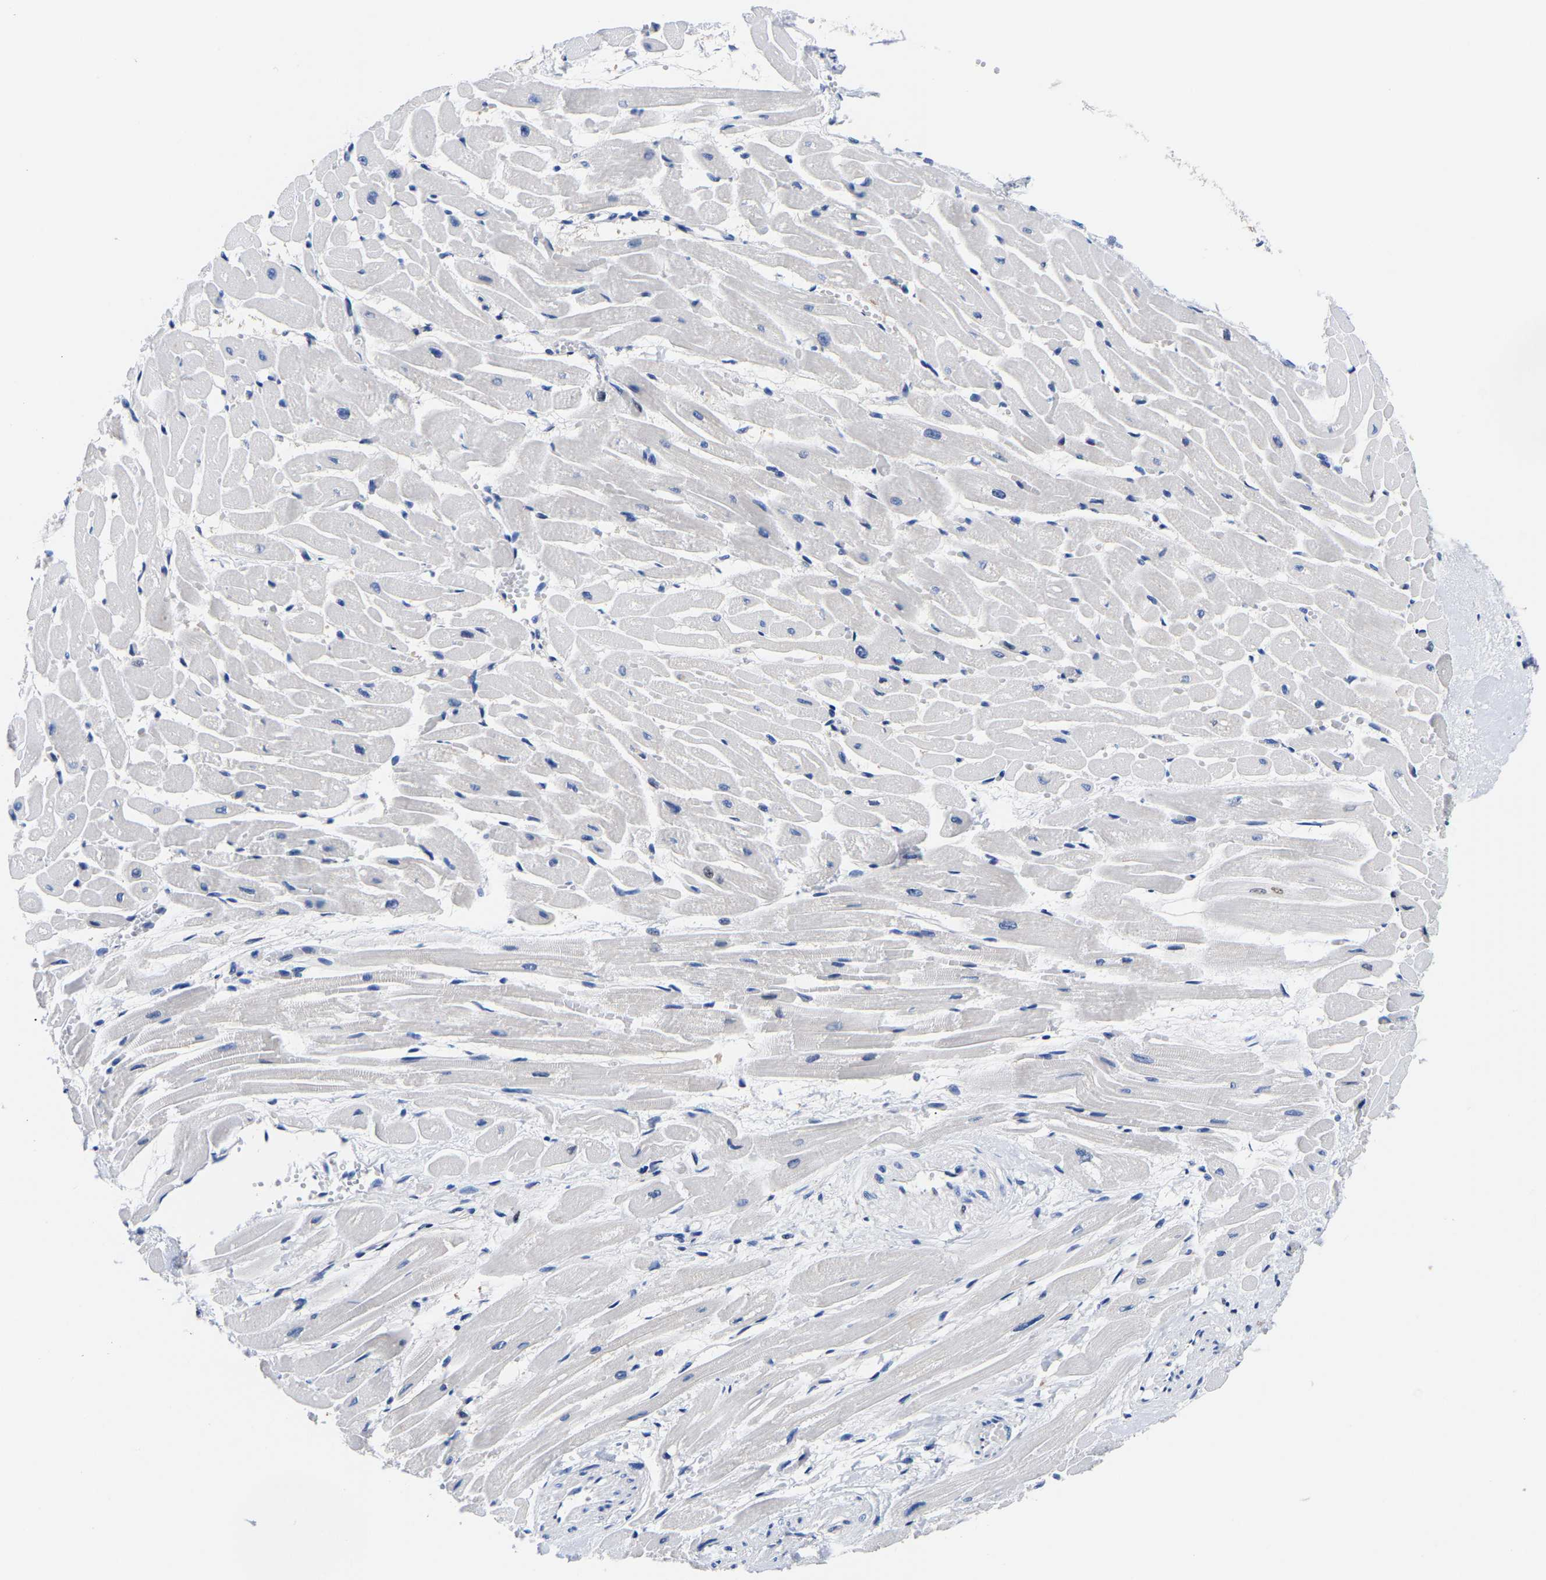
{"staining": {"intensity": "weak", "quantity": "<25%", "location": "nuclear"}, "tissue": "heart muscle", "cell_type": "Cardiomyocytes", "image_type": "normal", "snomed": [{"axis": "morphology", "description": "Normal tissue, NOS"}, {"axis": "topography", "description": "Heart"}], "caption": "High magnification brightfield microscopy of benign heart muscle stained with DAB (brown) and counterstained with hematoxylin (blue): cardiomyocytes show no significant staining.", "gene": "PTRHD1", "patient": {"sex": "male", "age": 45}}